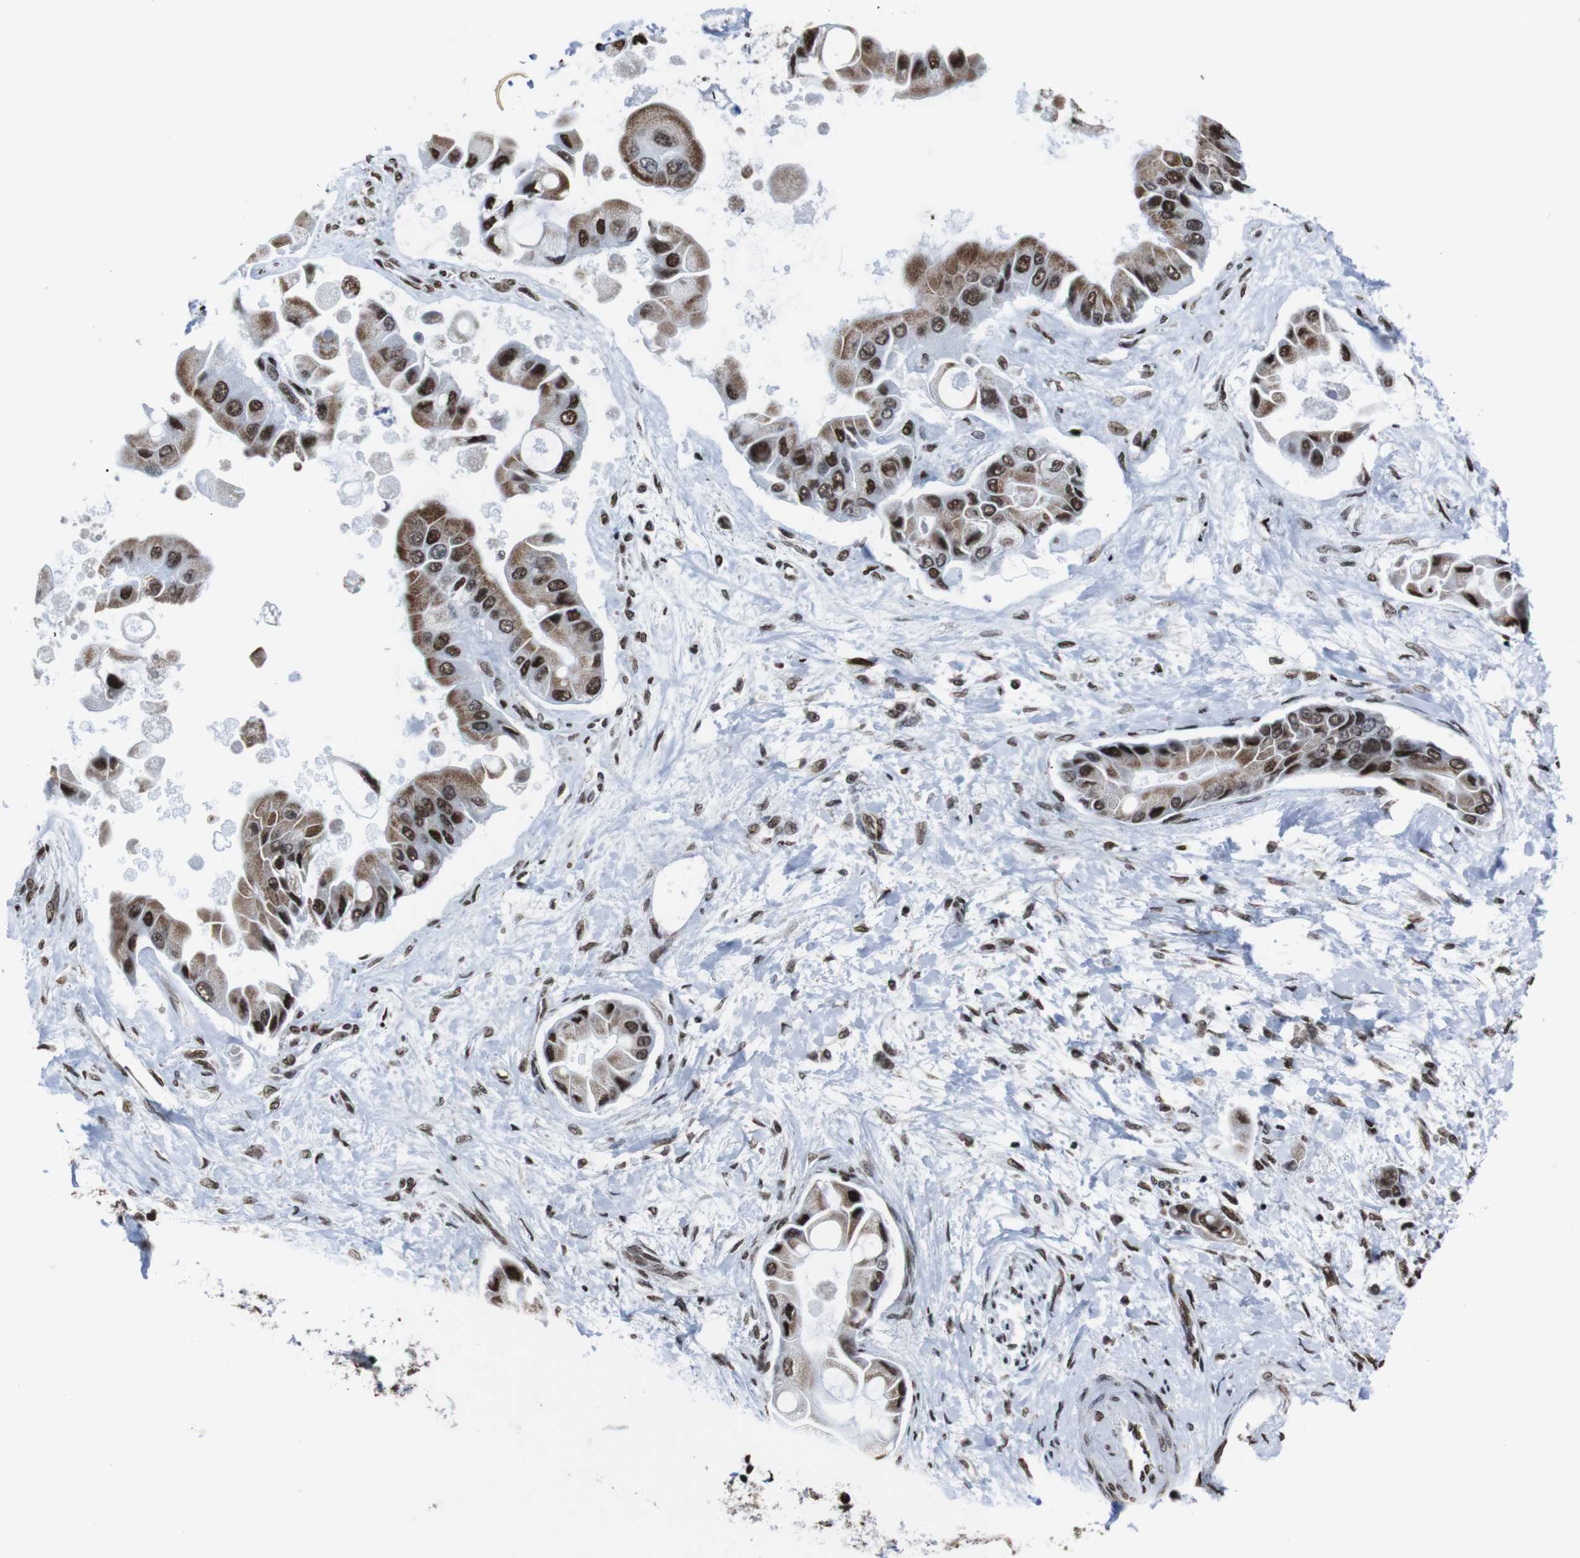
{"staining": {"intensity": "strong", "quantity": ">75%", "location": "cytoplasmic/membranous,nuclear"}, "tissue": "liver cancer", "cell_type": "Tumor cells", "image_type": "cancer", "snomed": [{"axis": "morphology", "description": "Cholangiocarcinoma"}, {"axis": "topography", "description": "Liver"}], "caption": "Strong cytoplasmic/membranous and nuclear protein positivity is seen in about >75% of tumor cells in liver cancer.", "gene": "ROMO1", "patient": {"sex": "male", "age": 50}}